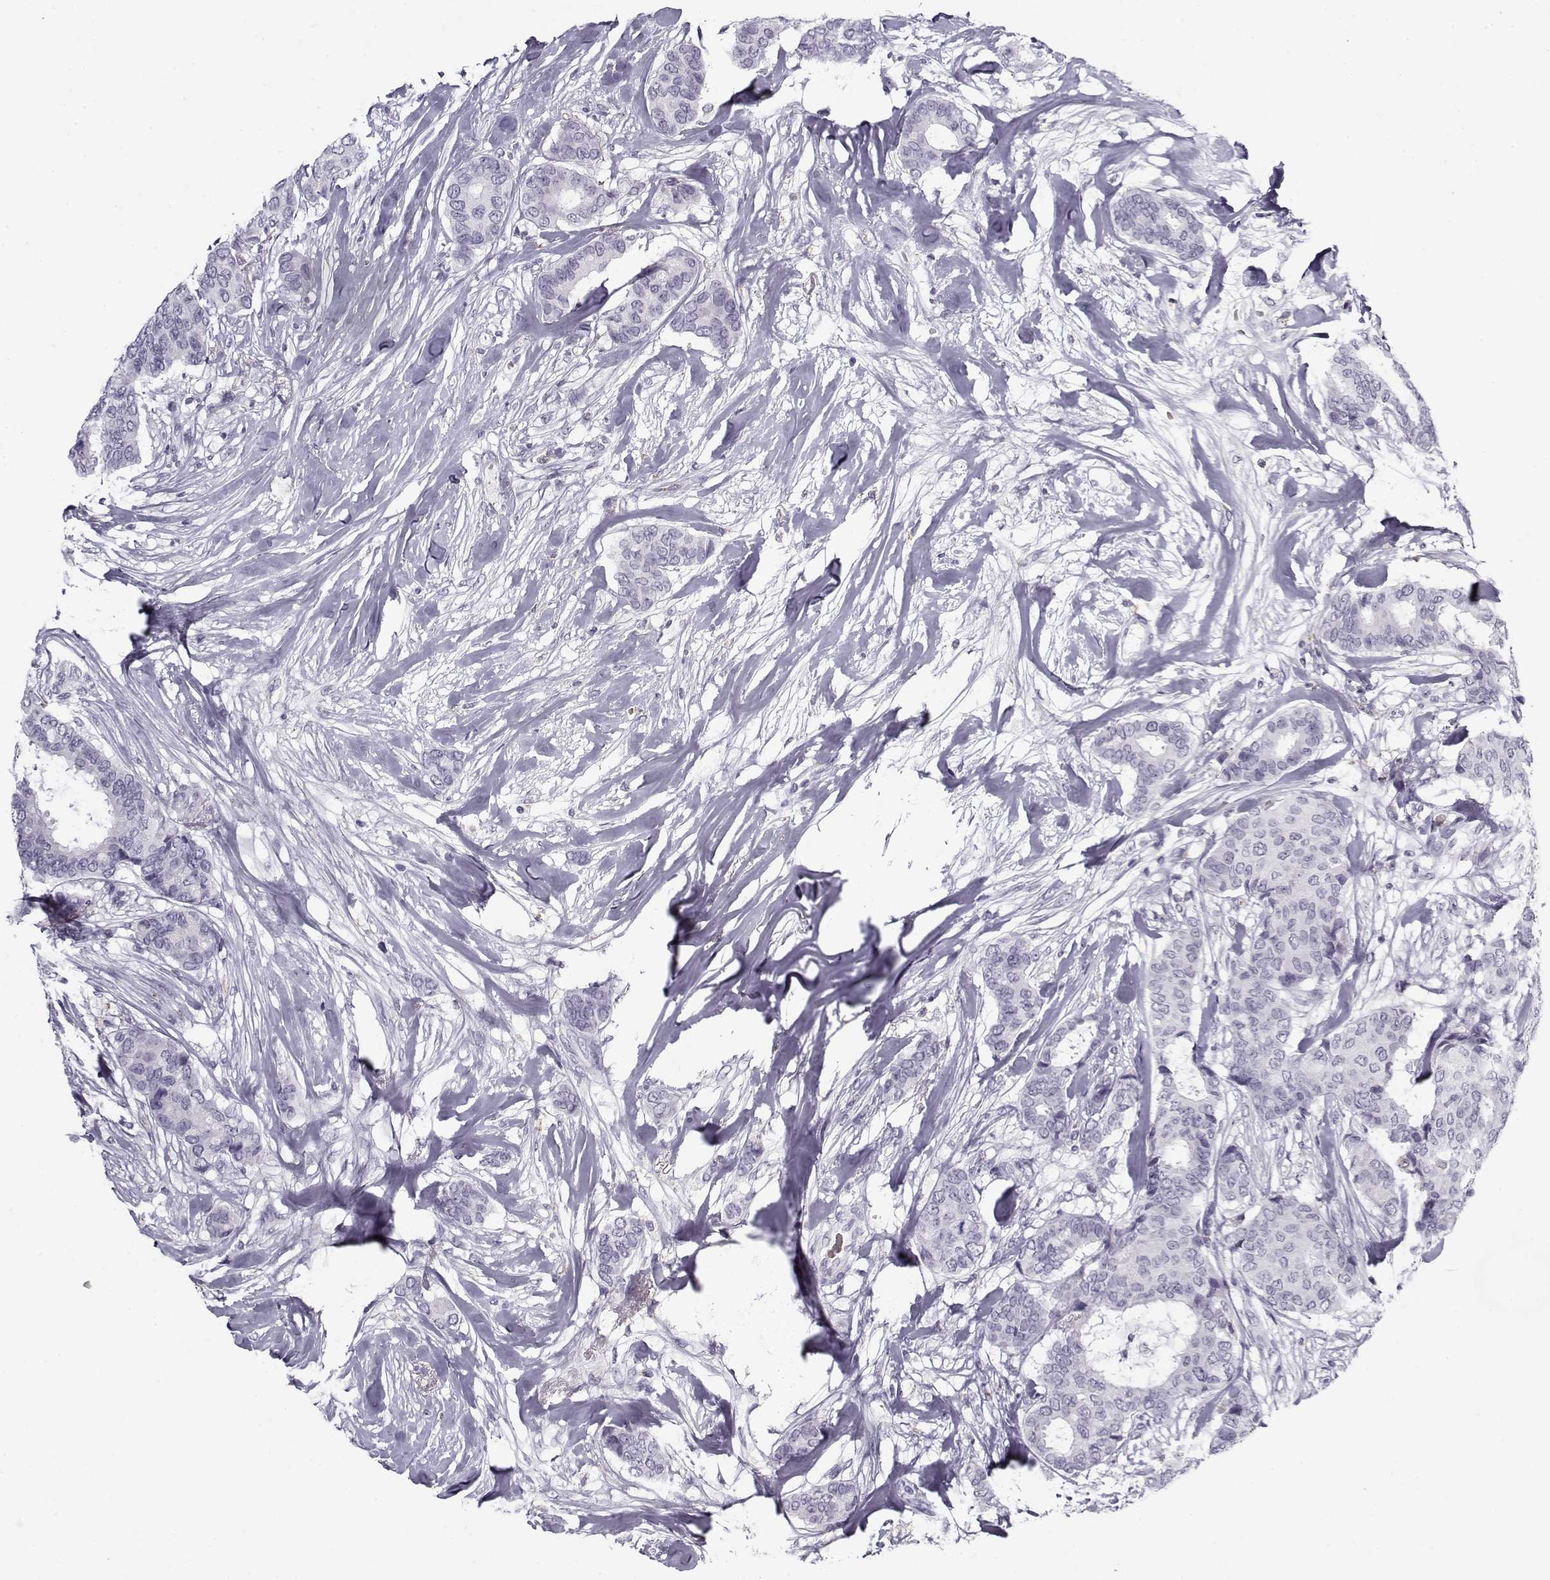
{"staining": {"intensity": "negative", "quantity": "none", "location": "none"}, "tissue": "breast cancer", "cell_type": "Tumor cells", "image_type": "cancer", "snomed": [{"axis": "morphology", "description": "Duct carcinoma"}, {"axis": "topography", "description": "Breast"}], "caption": "Human infiltrating ductal carcinoma (breast) stained for a protein using IHC reveals no positivity in tumor cells.", "gene": "SNCA", "patient": {"sex": "female", "age": 75}}